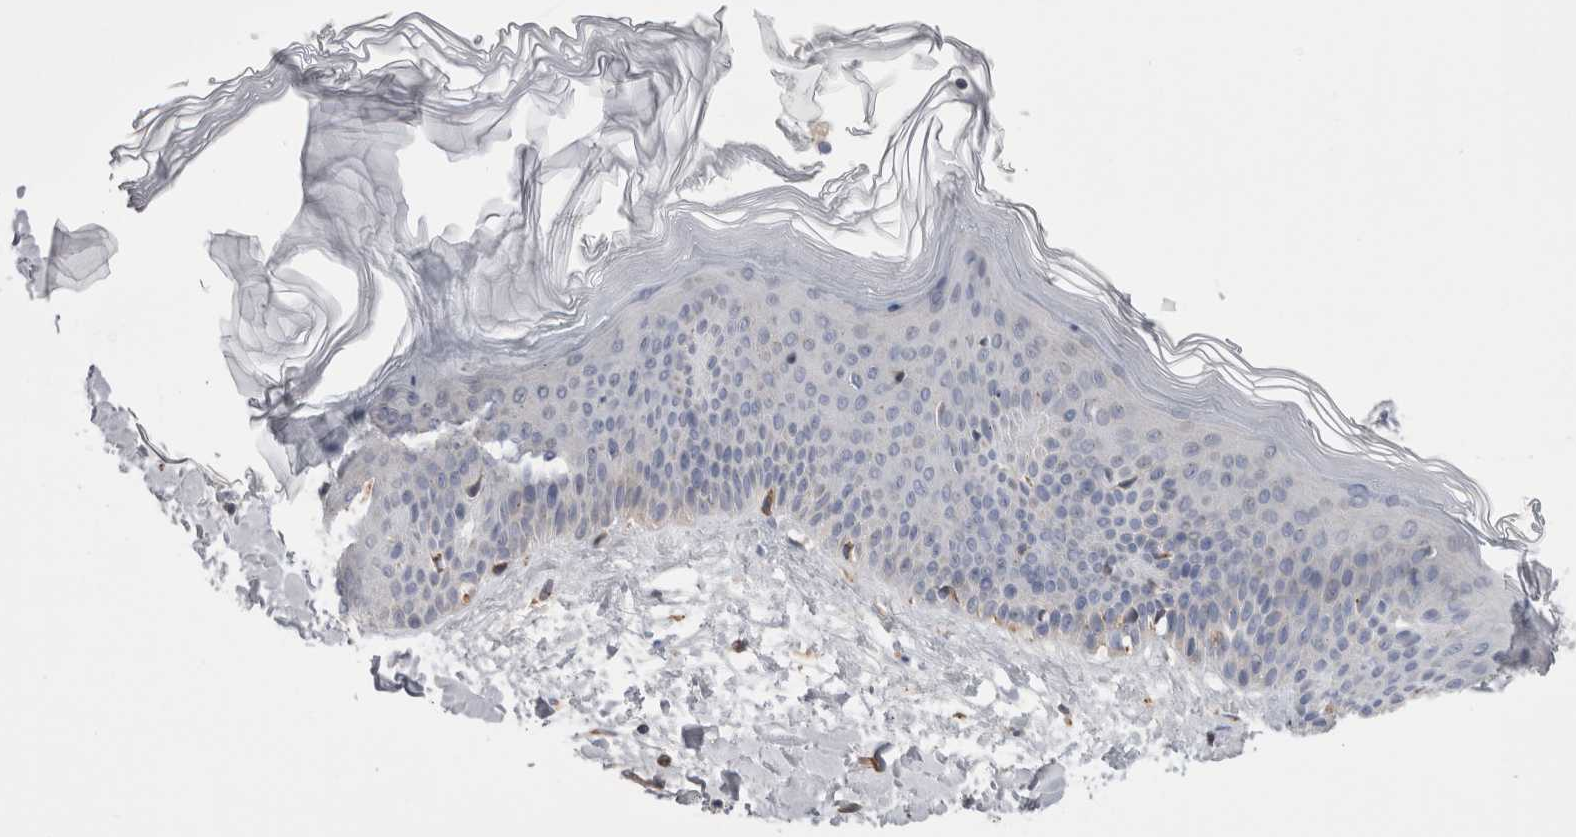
{"staining": {"intensity": "negative", "quantity": "none", "location": "none"}, "tissue": "skin", "cell_type": "Fibroblasts", "image_type": "normal", "snomed": [{"axis": "morphology", "description": "Normal tissue, NOS"}, {"axis": "morphology", "description": "Malignant melanoma, Metastatic site"}, {"axis": "topography", "description": "Skin"}], "caption": "Immunohistochemistry (IHC) photomicrograph of benign skin stained for a protein (brown), which reveals no staining in fibroblasts. (Stains: DAB (3,3'-diaminobenzidine) IHC with hematoxylin counter stain, Microscopy: brightfield microscopy at high magnification).", "gene": "ZNF341", "patient": {"sex": "male", "age": 41}}